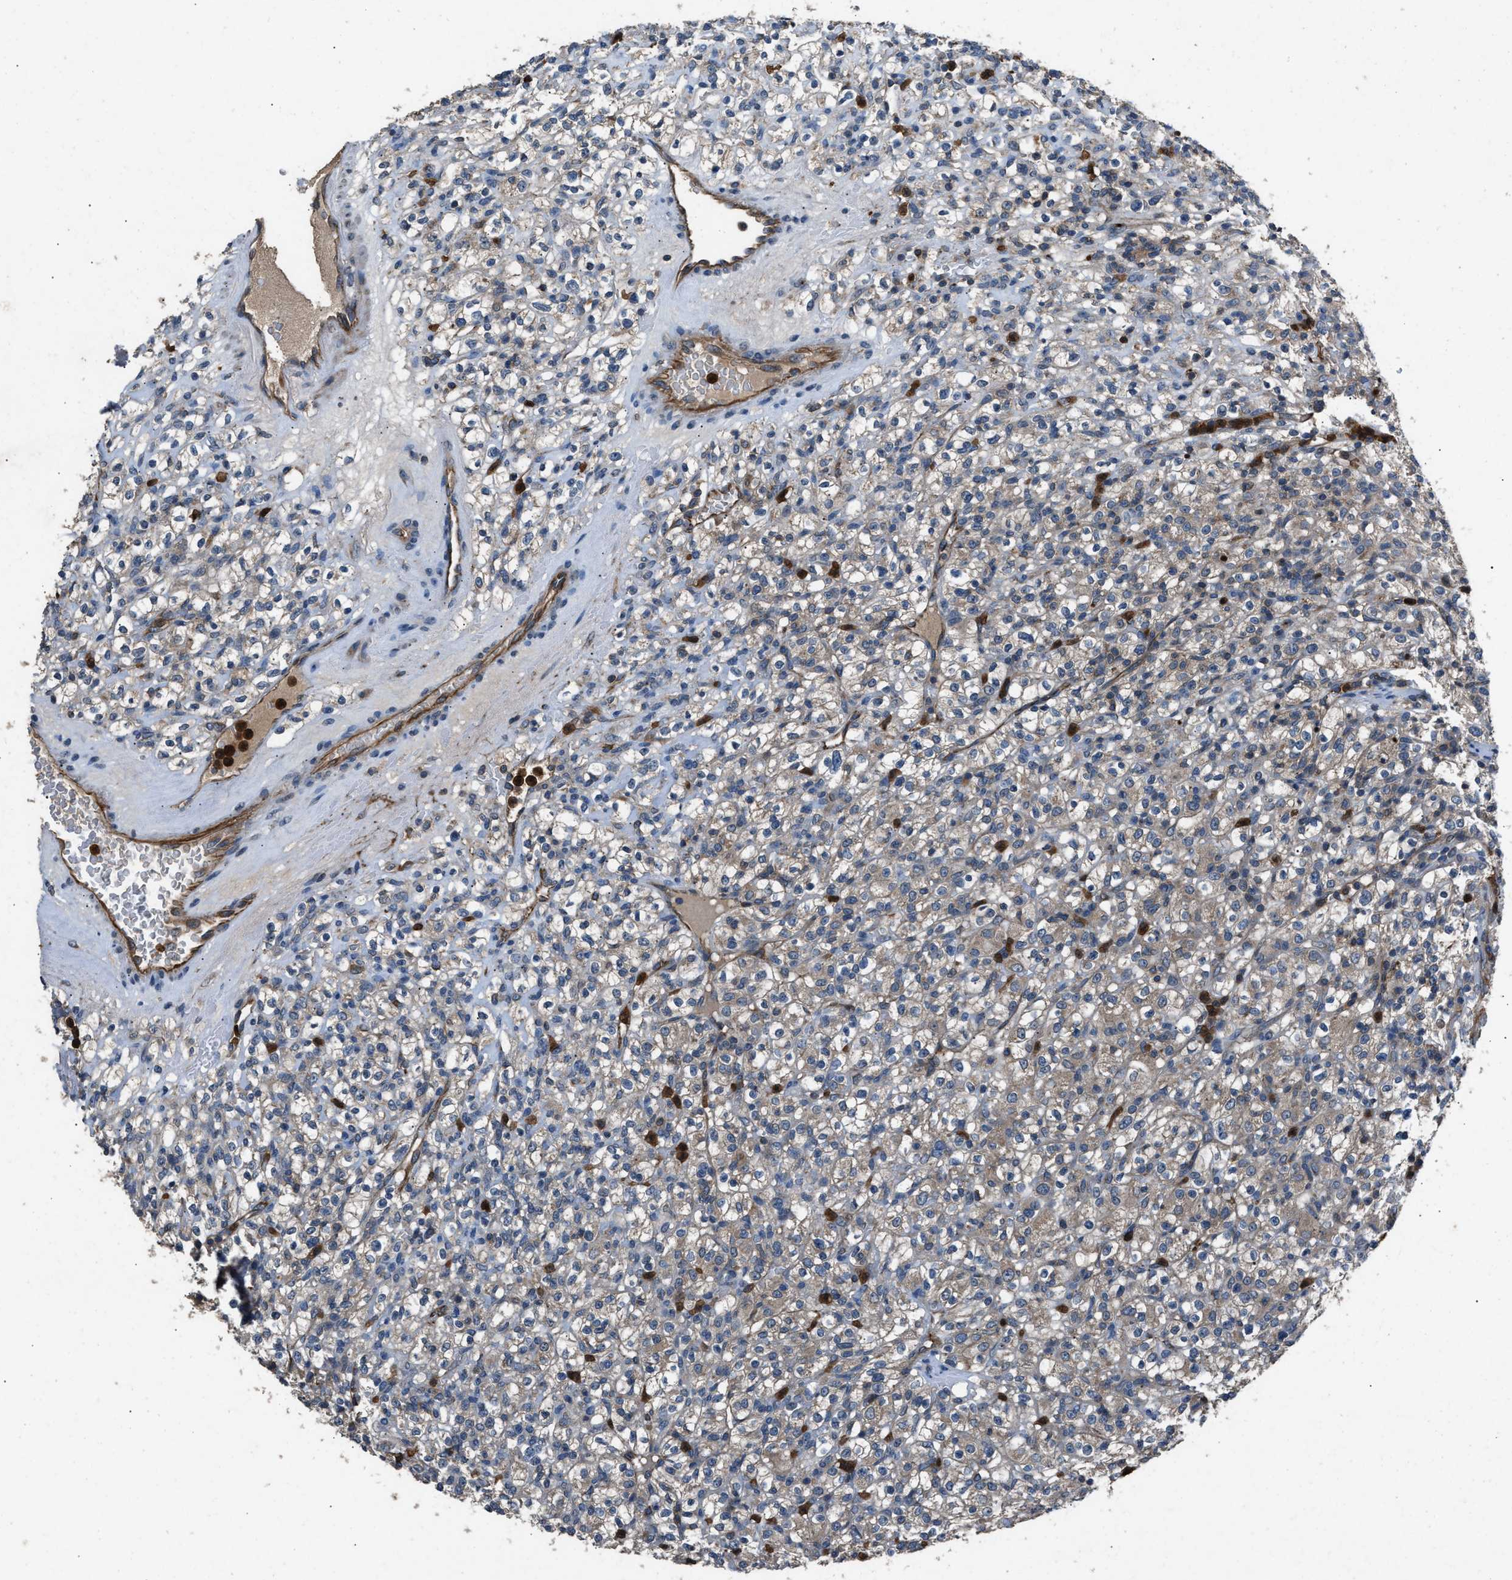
{"staining": {"intensity": "negative", "quantity": "none", "location": "none"}, "tissue": "renal cancer", "cell_type": "Tumor cells", "image_type": "cancer", "snomed": [{"axis": "morphology", "description": "Normal tissue, NOS"}, {"axis": "morphology", "description": "Adenocarcinoma, NOS"}, {"axis": "topography", "description": "Kidney"}], "caption": "This is an immunohistochemistry photomicrograph of adenocarcinoma (renal). There is no positivity in tumor cells.", "gene": "PPID", "patient": {"sex": "female", "age": 72}}